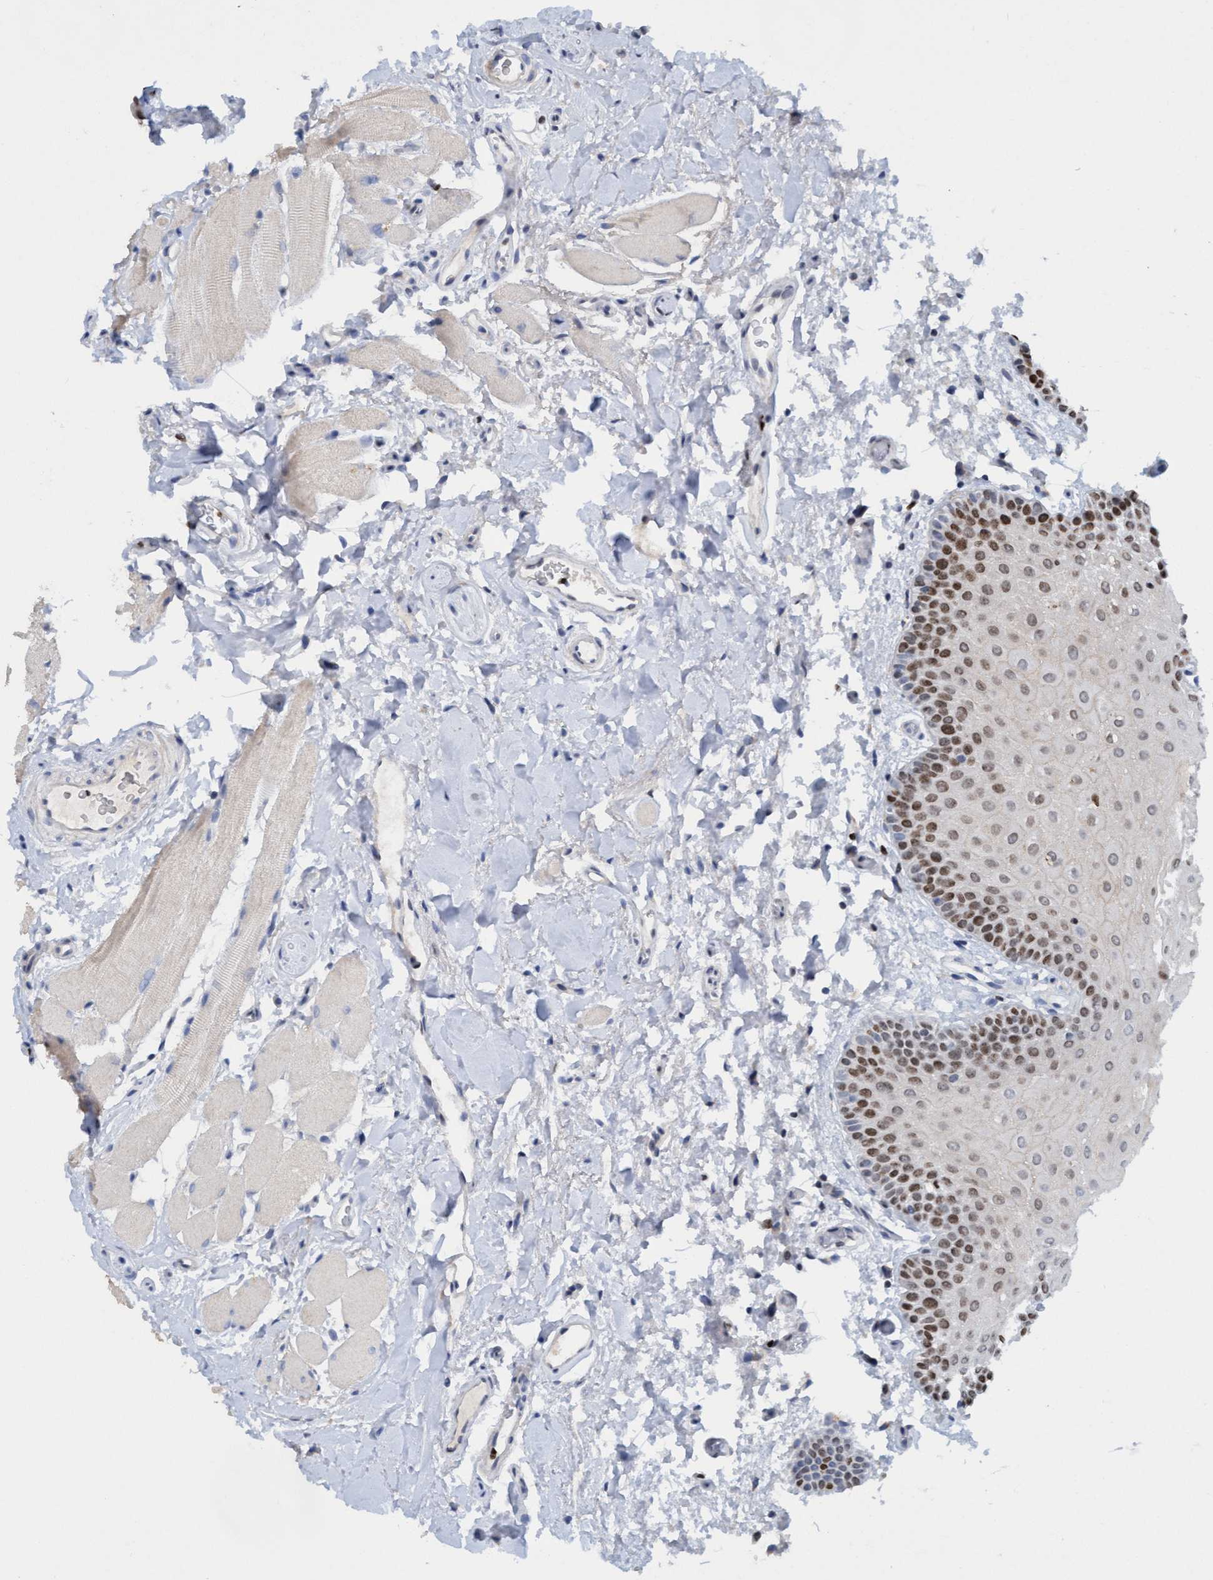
{"staining": {"intensity": "moderate", "quantity": "25%-75%", "location": "nuclear"}, "tissue": "oral mucosa", "cell_type": "Squamous epithelial cells", "image_type": "normal", "snomed": [{"axis": "morphology", "description": "Normal tissue, NOS"}, {"axis": "topography", "description": "Oral tissue"}], "caption": "Moderate nuclear staining is appreciated in approximately 25%-75% of squamous epithelial cells in normal oral mucosa. (DAB (3,3'-diaminobenzidine) = brown stain, brightfield microscopy at high magnification).", "gene": "CBX2", "patient": {"sex": "male", "age": 62}}